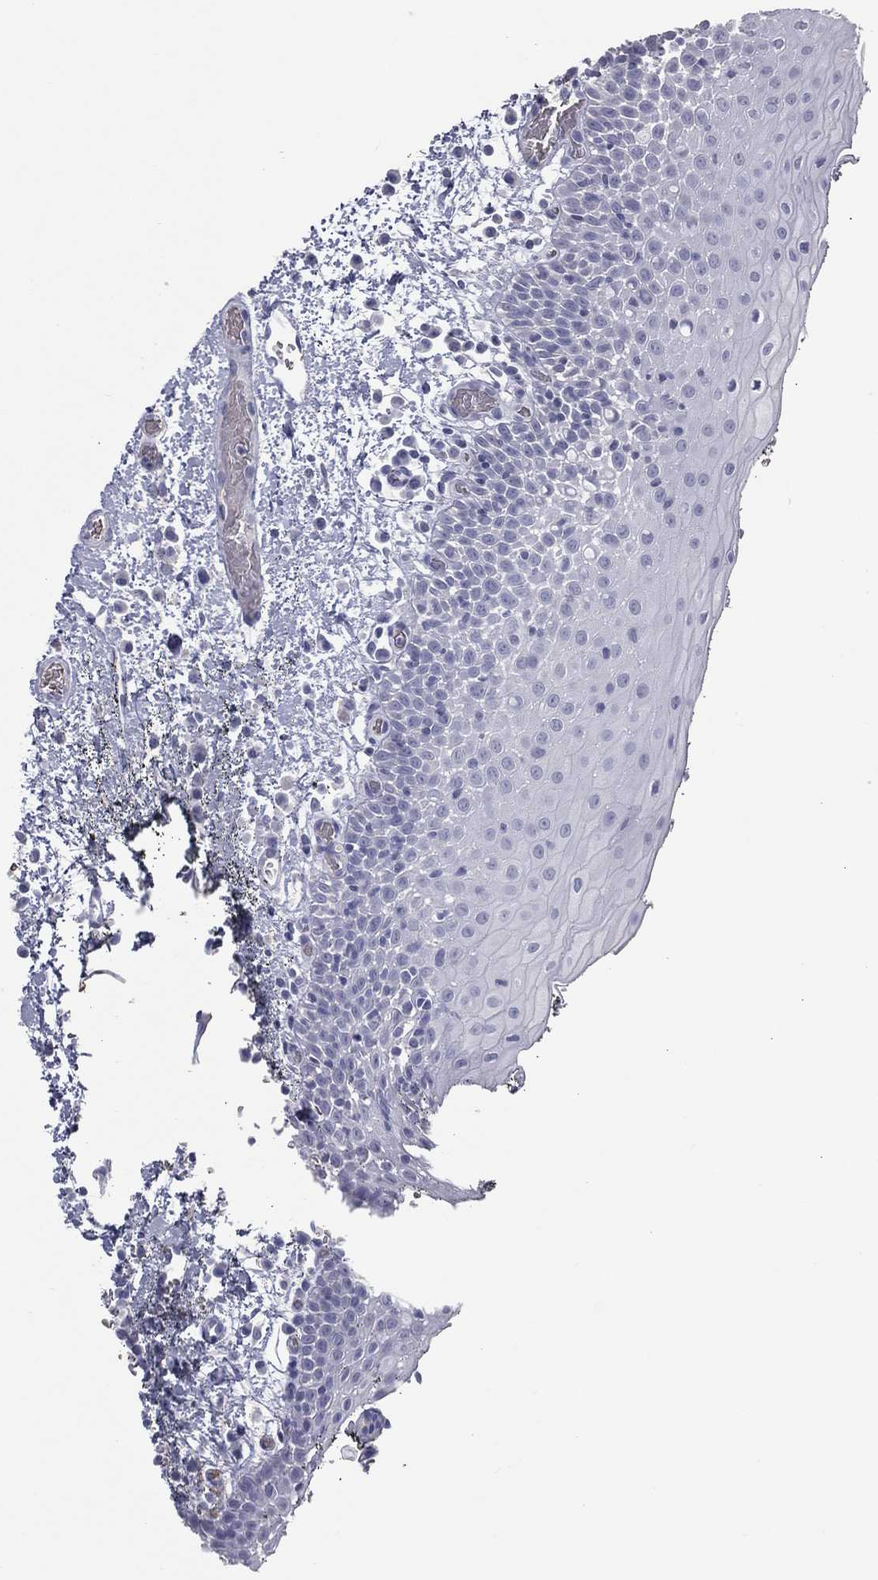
{"staining": {"intensity": "negative", "quantity": "none", "location": "none"}, "tissue": "oral mucosa", "cell_type": "Squamous epithelial cells", "image_type": "normal", "snomed": [{"axis": "morphology", "description": "Normal tissue, NOS"}, {"axis": "morphology", "description": "Squamous cell carcinoma, NOS"}, {"axis": "topography", "description": "Oral tissue"}, {"axis": "topography", "description": "Tounge, NOS"}, {"axis": "topography", "description": "Head-Neck"}], "caption": "Immunohistochemistry of unremarkable oral mucosa exhibits no staining in squamous epithelial cells.", "gene": "ESX1", "patient": {"sex": "female", "age": 80}}